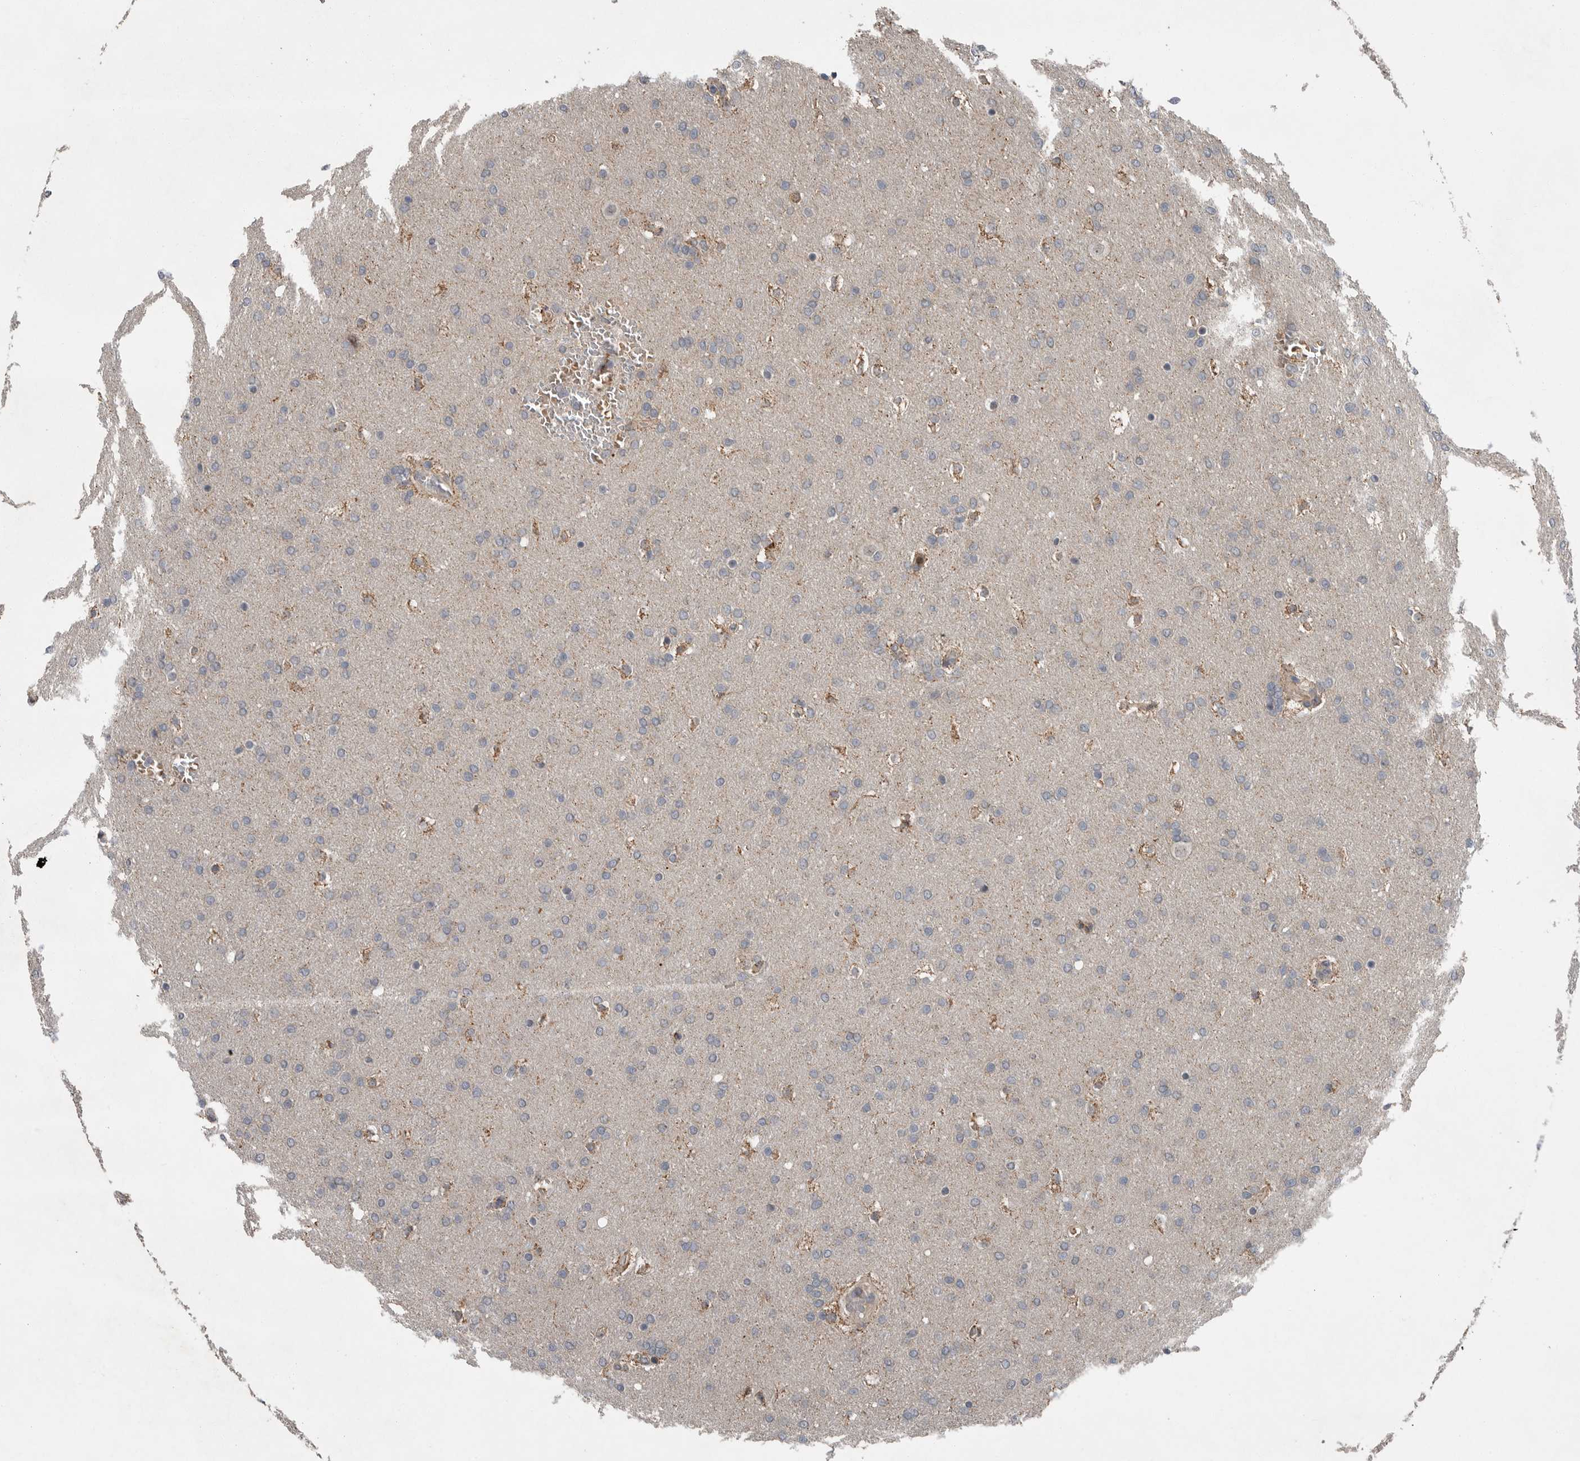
{"staining": {"intensity": "negative", "quantity": "none", "location": "none"}, "tissue": "glioma", "cell_type": "Tumor cells", "image_type": "cancer", "snomed": [{"axis": "morphology", "description": "Glioma, malignant, Low grade"}, {"axis": "topography", "description": "Brain"}], "caption": "An IHC image of glioma is shown. There is no staining in tumor cells of glioma.", "gene": "SCP2", "patient": {"sex": "female", "age": 37}}